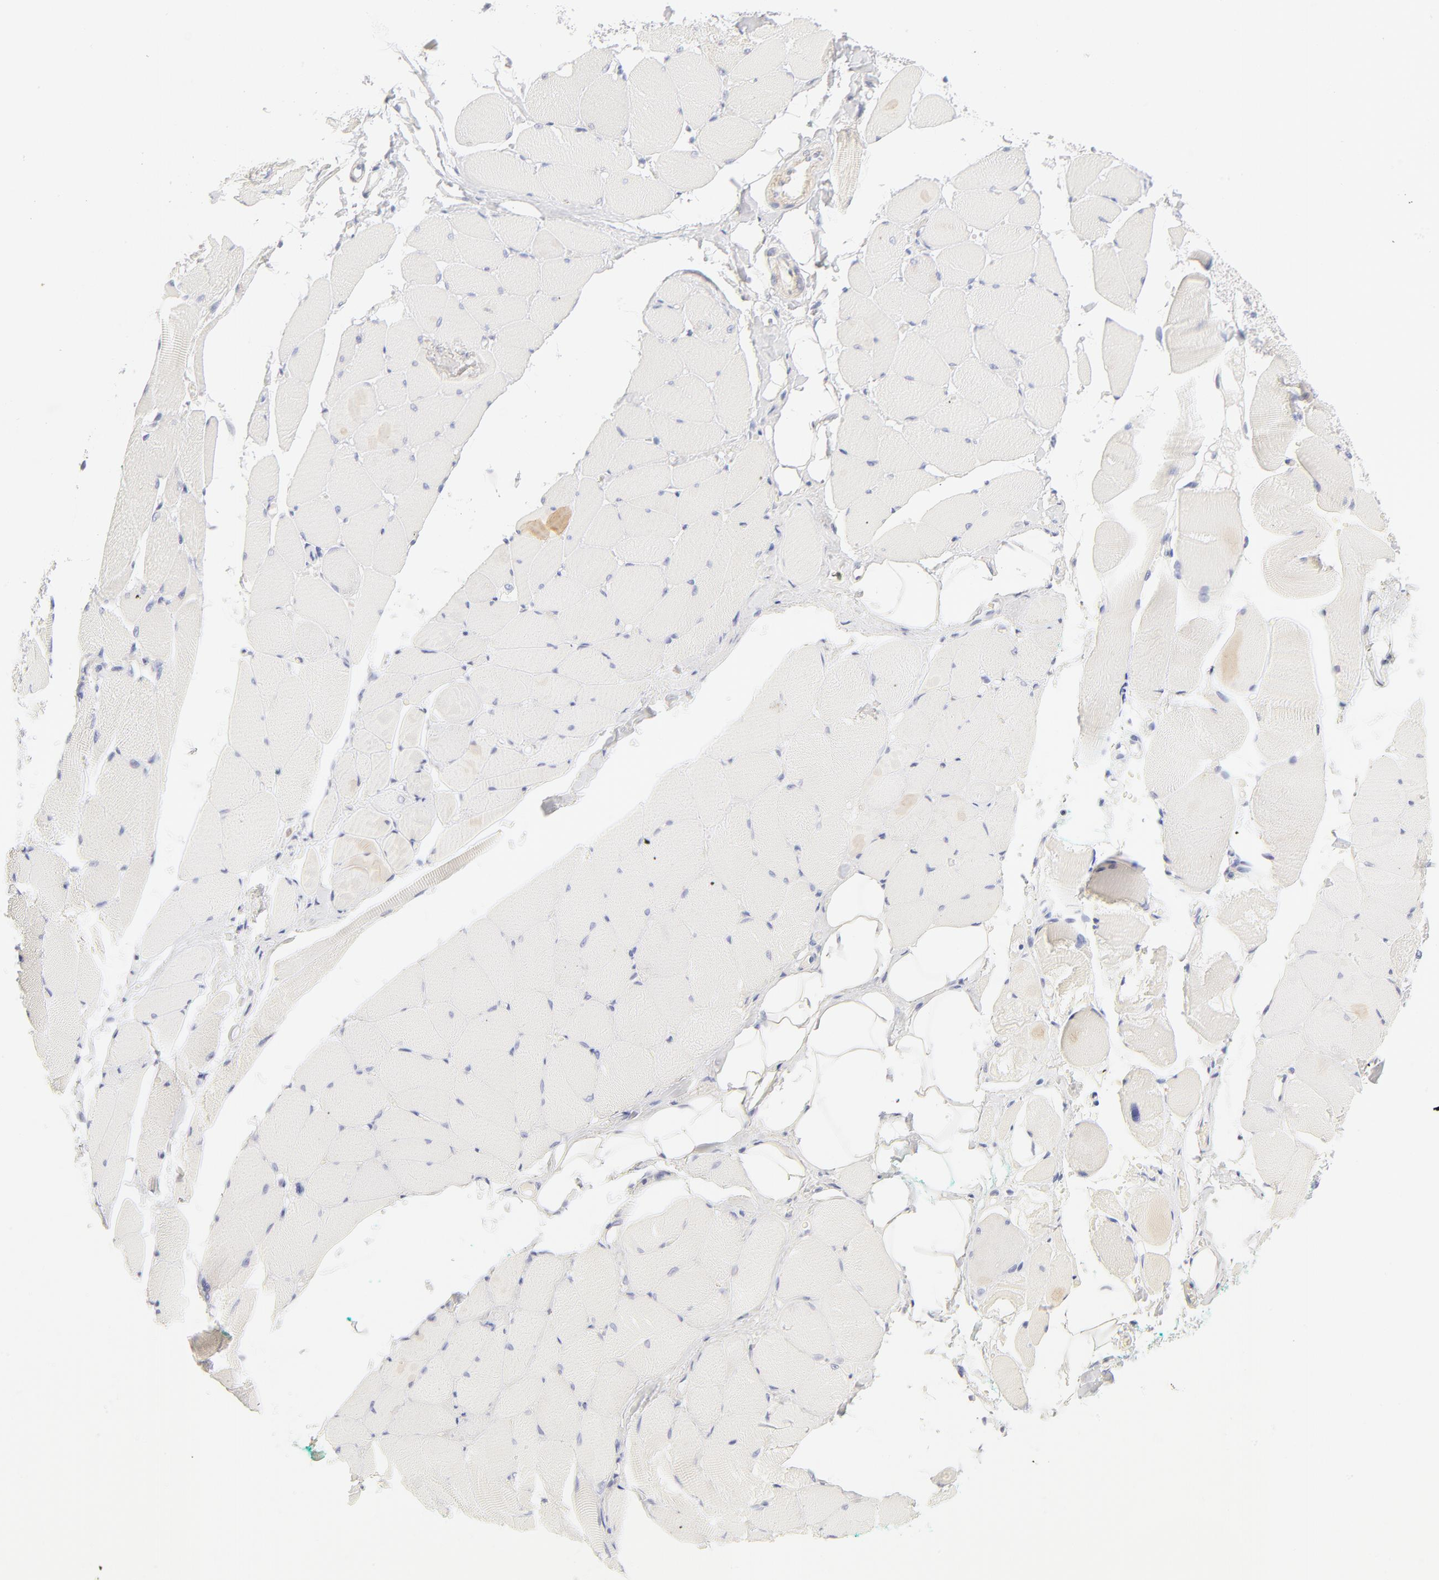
{"staining": {"intensity": "negative", "quantity": "none", "location": "none"}, "tissue": "skeletal muscle", "cell_type": "Myocytes", "image_type": "normal", "snomed": [{"axis": "morphology", "description": "Normal tissue, NOS"}, {"axis": "topography", "description": "Skeletal muscle"}, {"axis": "topography", "description": "Peripheral nerve tissue"}], "caption": "DAB (3,3'-diaminobenzidine) immunohistochemical staining of unremarkable skeletal muscle reveals no significant expression in myocytes. Nuclei are stained in blue.", "gene": "NPNT", "patient": {"sex": "female", "age": 84}}